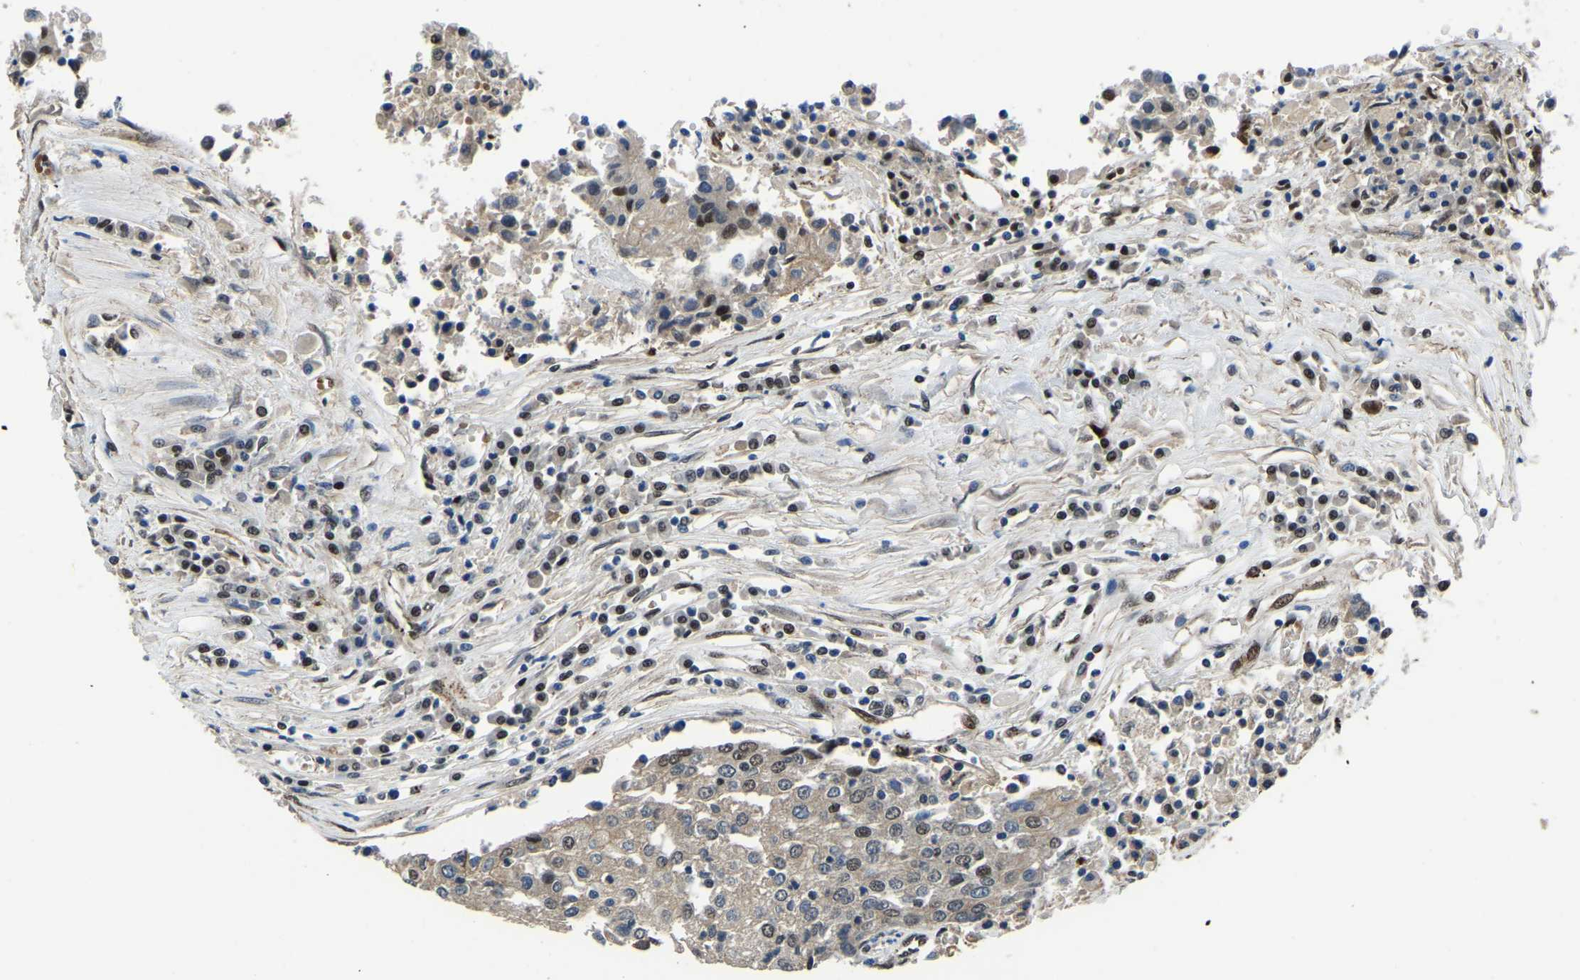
{"staining": {"intensity": "moderate", "quantity": "25%-75%", "location": "nuclear"}, "tissue": "urothelial cancer", "cell_type": "Tumor cells", "image_type": "cancer", "snomed": [{"axis": "morphology", "description": "Urothelial carcinoma, High grade"}, {"axis": "topography", "description": "Urinary bladder"}], "caption": "A medium amount of moderate nuclear expression is appreciated in approximately 25%-75% of tumor cells in urothelial cancer tissue.", "gene": "DFFA", "patient": {"sex": "female", "age": 85}}